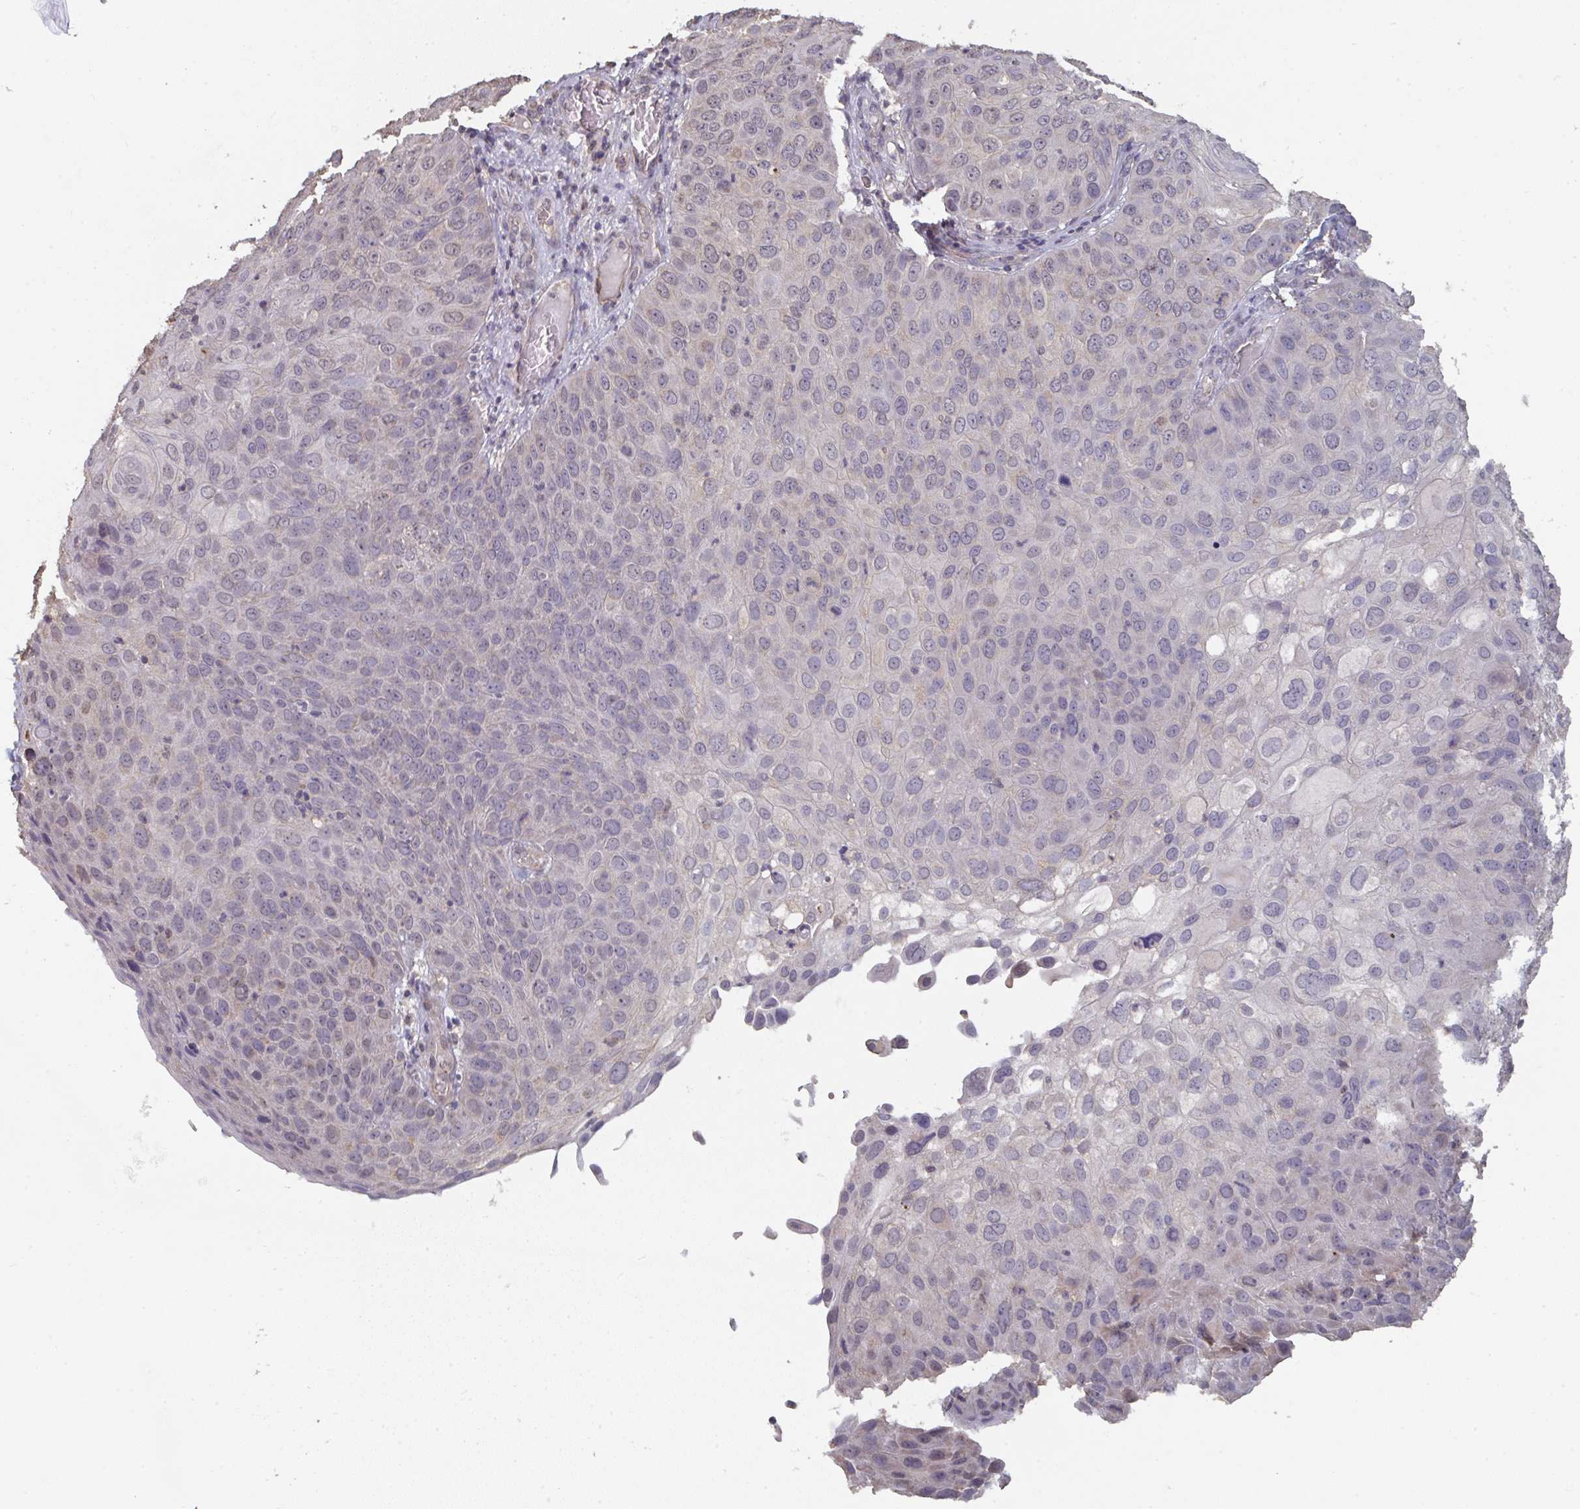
{"staining": {"intensity": "weak", "quantity": "<25%", "location": "cytoplasmic/membranous"}, "tissue": "skin cancer", "cell_type": "Tumor cells", "image_type": "cancer", "snomed": [{"axis": "morphology", "description": "Squamous cell carcinoma, NOS"}, {"axis": "topography", "description": "Skin"}], "caption": "IHC photomicrograph of neoplastic tissue: skin cancer (squamous cell carcinoma) stained with DAB reveals no significant protein expression in tumor cells.", "gene": "LIX1", "patient": {"sex": "male", "age": 87}}